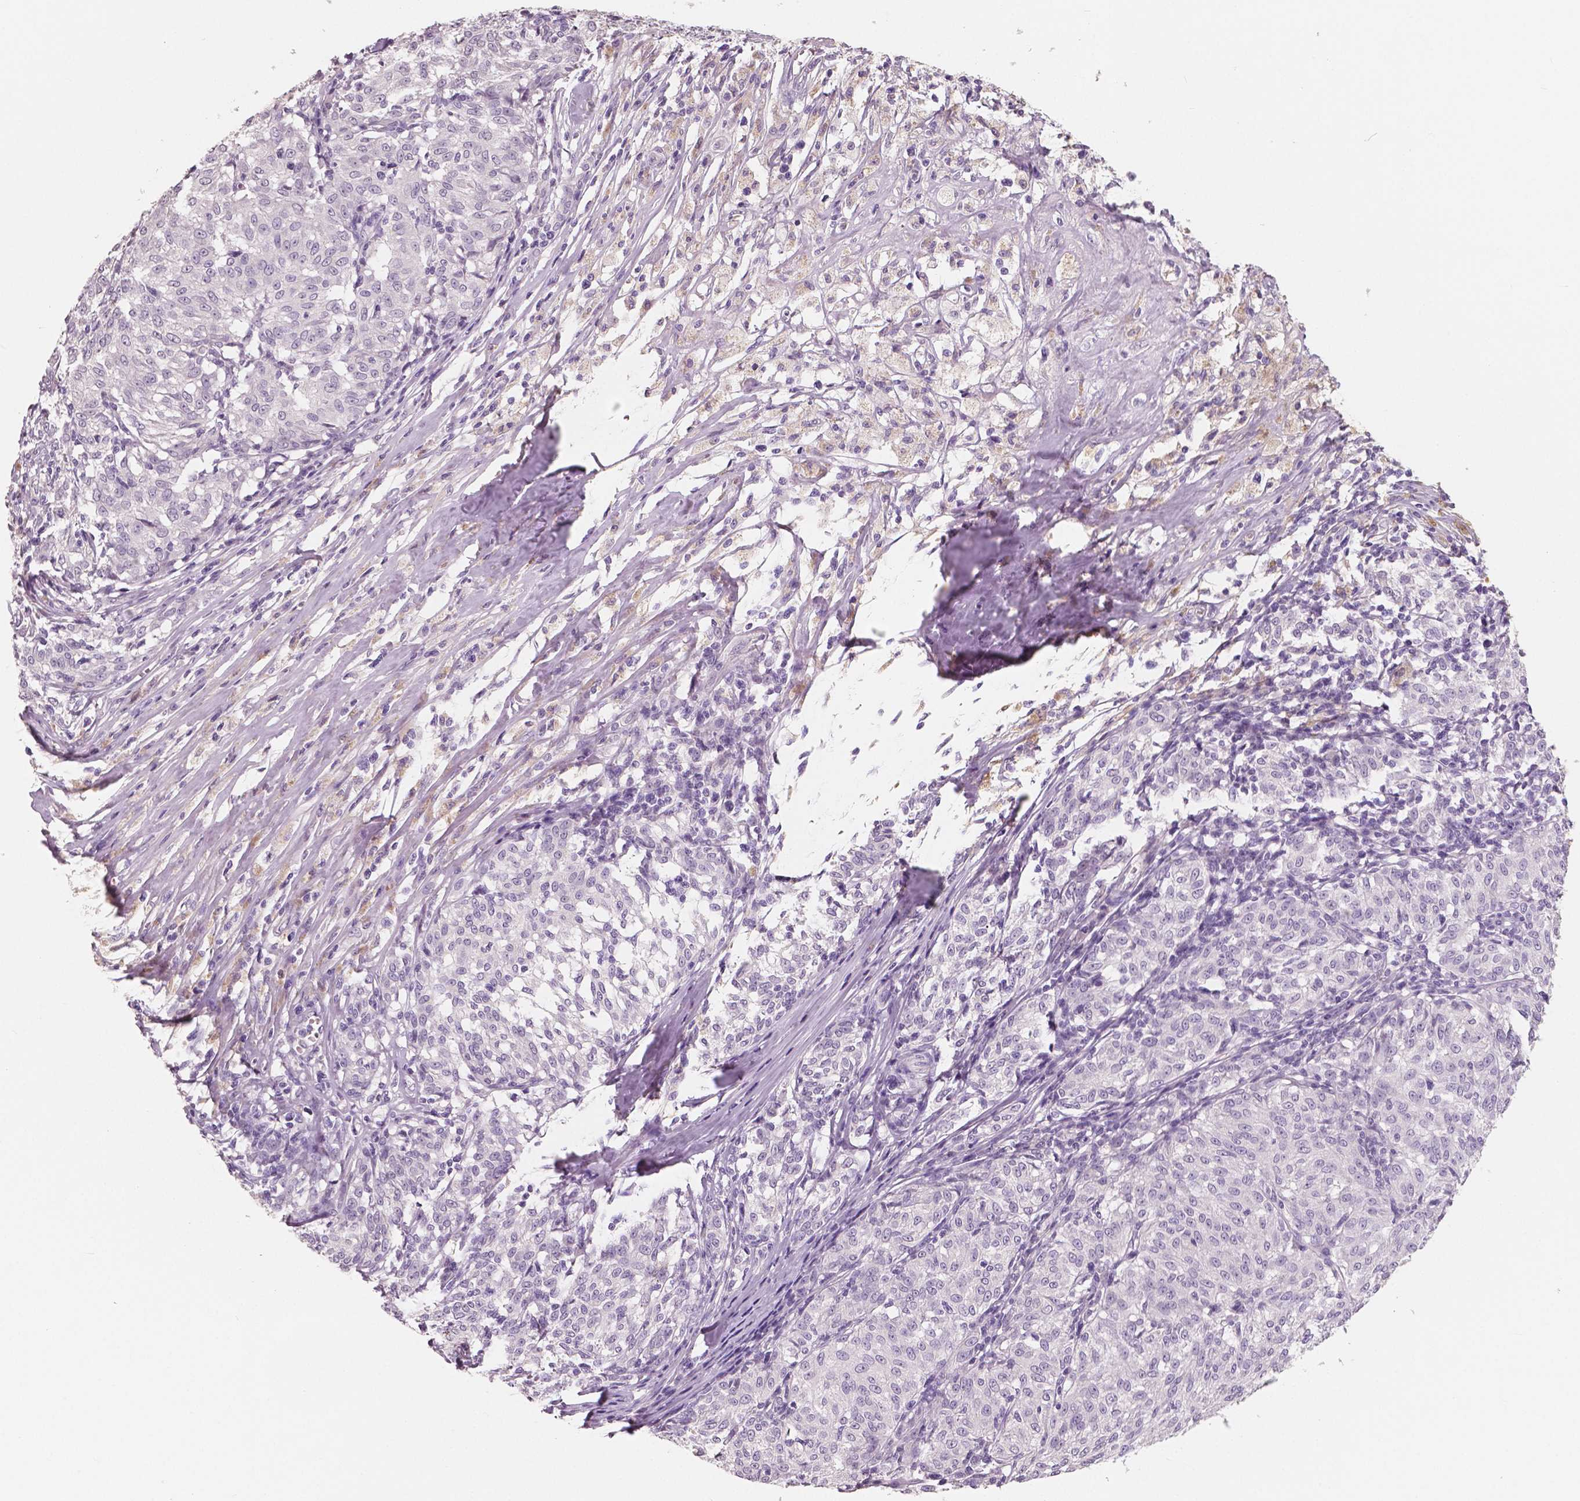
{"staining": {"intensity": "negative", "quantity": "none", "location": "none"}, "tissue": "melanoma", "cell_type": "Tumor cells", "image_type": "cancer", "snomed": [{"axis": "morphology", "description": "Malignant melanoma, NOS"}, {"axis": "topography", "description": "Skin"}], "caption": "High magnification brightfield microscopy of melanoma stained with DAB (brown) and counterstained with hematoxylin (blue): tumor cells show no significant positivity.", "gene": "NECAB1", "patient": {"sex": "female", "age": 72}}